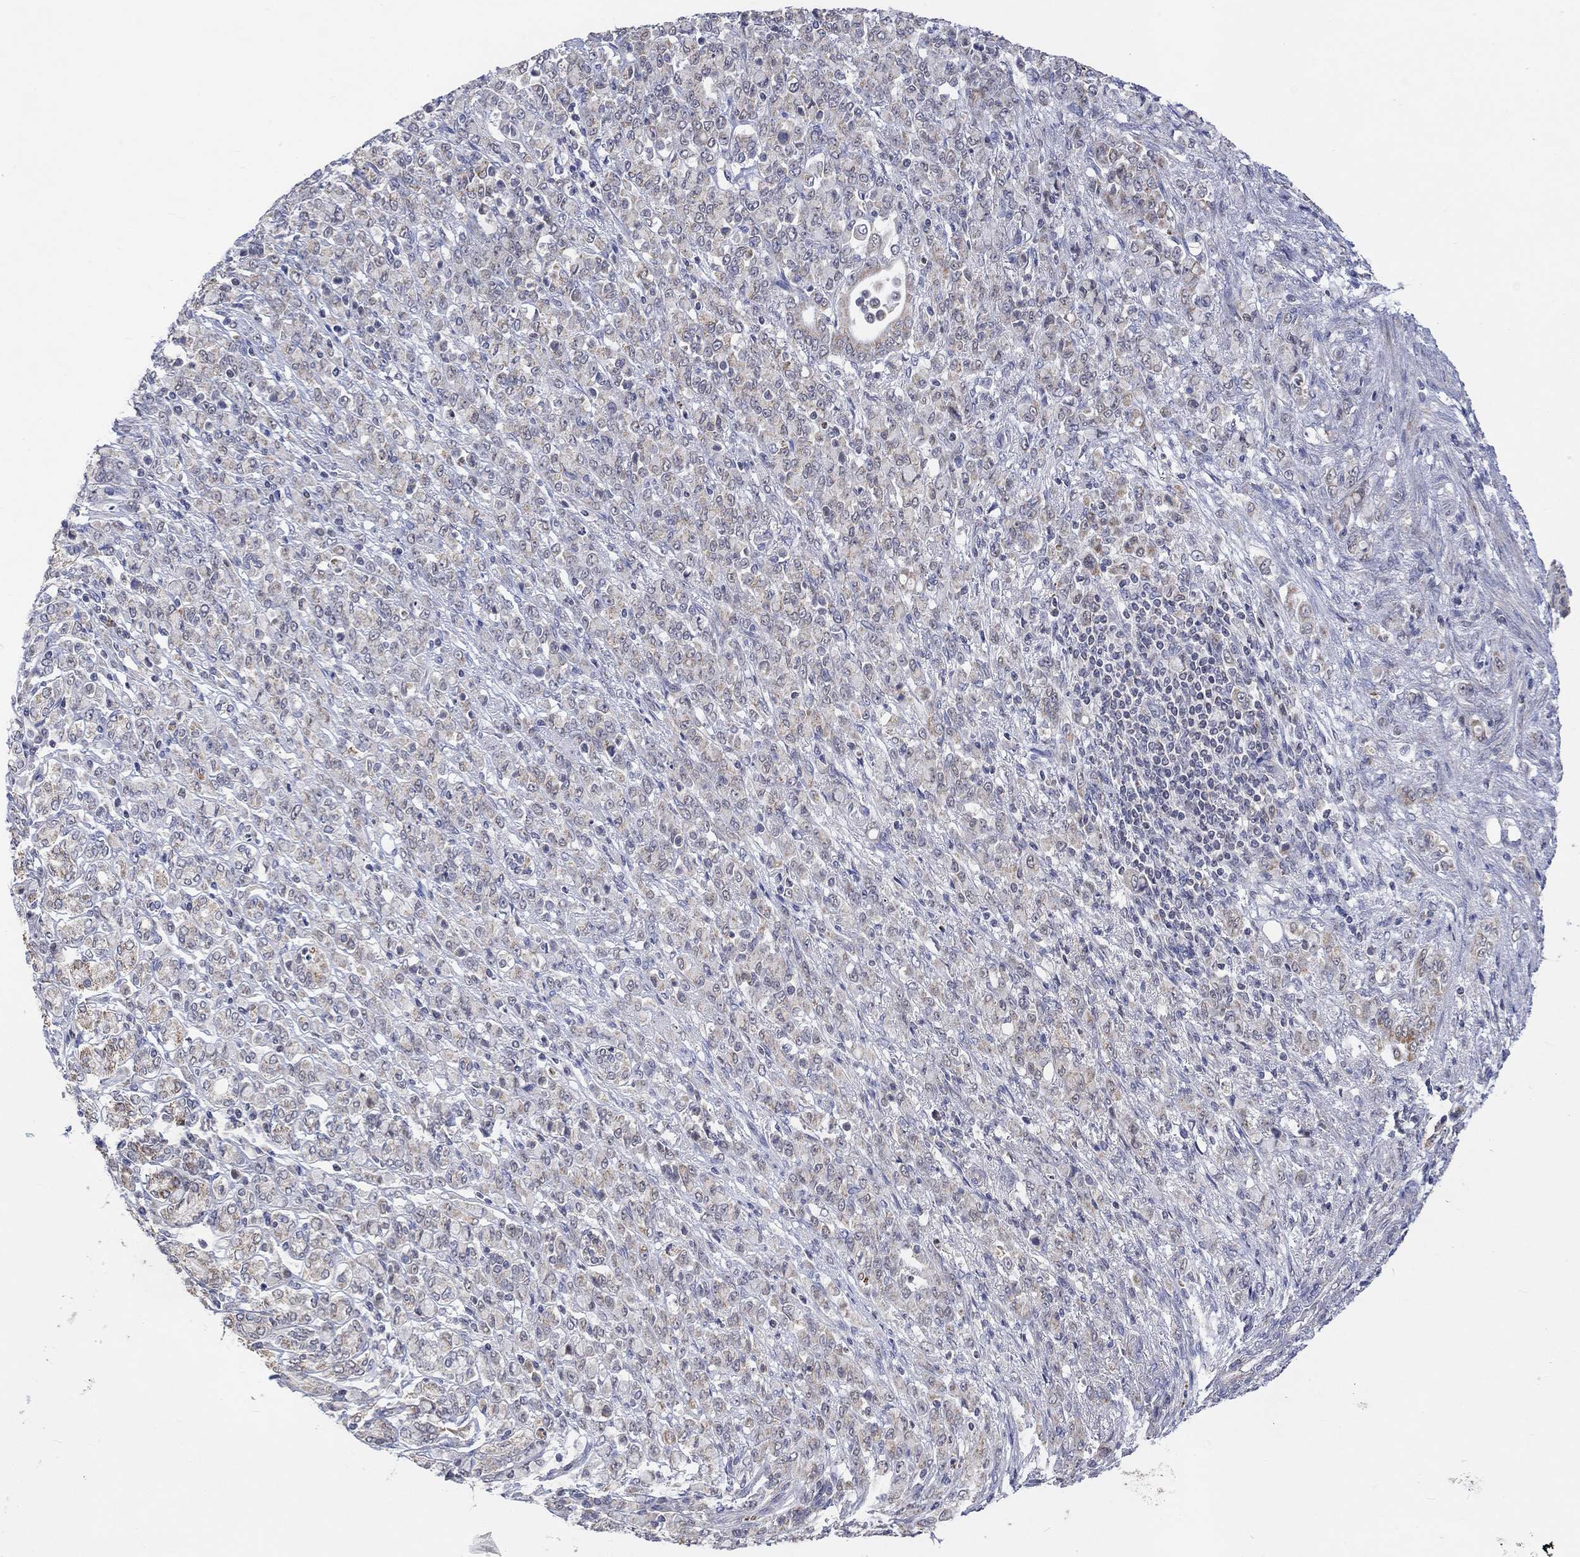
{"staining": {"intensity": "weak", "quantity": "<25%", "location": "cytoplasmic/membranous"}, "tissue": "stomach cancer", "cell_type": "Tumor cells", "image_type": "cancer", "snomed": [{"axis": "morphology", "description": "Normal tissue, NOS"}, {"axis": "morphology", "description": "Adenocarcinoma, NOS"}, {"axis": "topography", "description": "Stomach"}], "caption": "An IHC micrograph of stomach cancer is shown. There is no staining in tumor cells of stomach cancer.", "gene": "SLC48A1", "patient": {"sex": "female", "age": 79}}